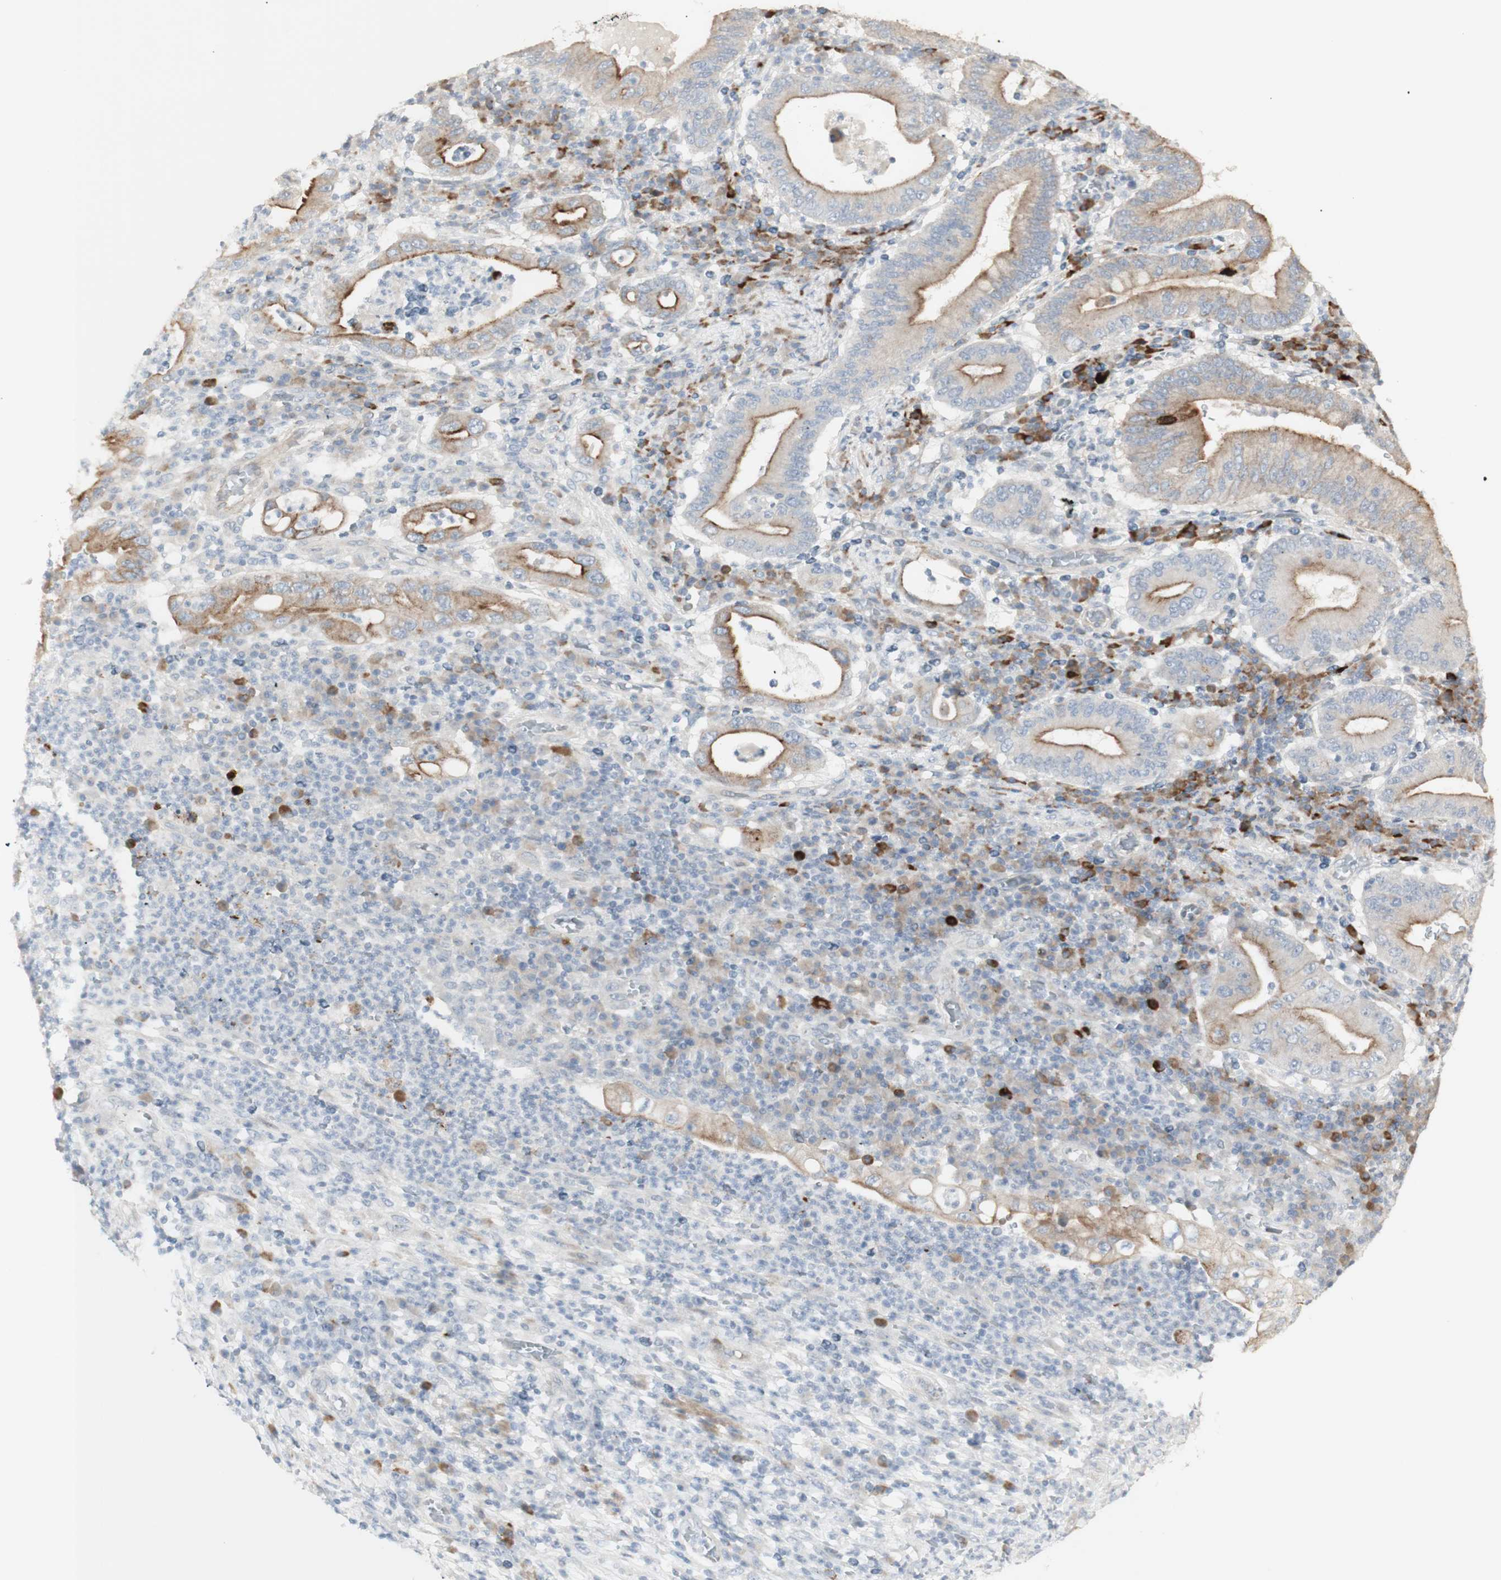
{"staining": {"intensity": "moderate", "quantity": ">75%", "location": "cytoplasmic/membranous"}, "tissue": "stomach cancer", "cell_type": "Tumor cells", "image_type": "cancer", "snomed": [{"axis": "morphology", "description": "Normal tissue, NOS"}, {"axis": "morphology", "description": "Adenocarcinoma, NOS"}, {"axis": "topography", "description": "Esophagus"}, {"axis": "topography", "description": "Stomach, upper"}, {"axis": "topography", "description": "Peripheral nerve tissue"}], "caption": "Immunohistochemistry (IHC) histopathology image of stomach cancer stained for a protein (brown), which shows medium levels of moderate cytoplasmic/membranous expression in about >75% of tumor cells.", "gene": "NDST4", "patient": {"sex": "male", "age": 62}}